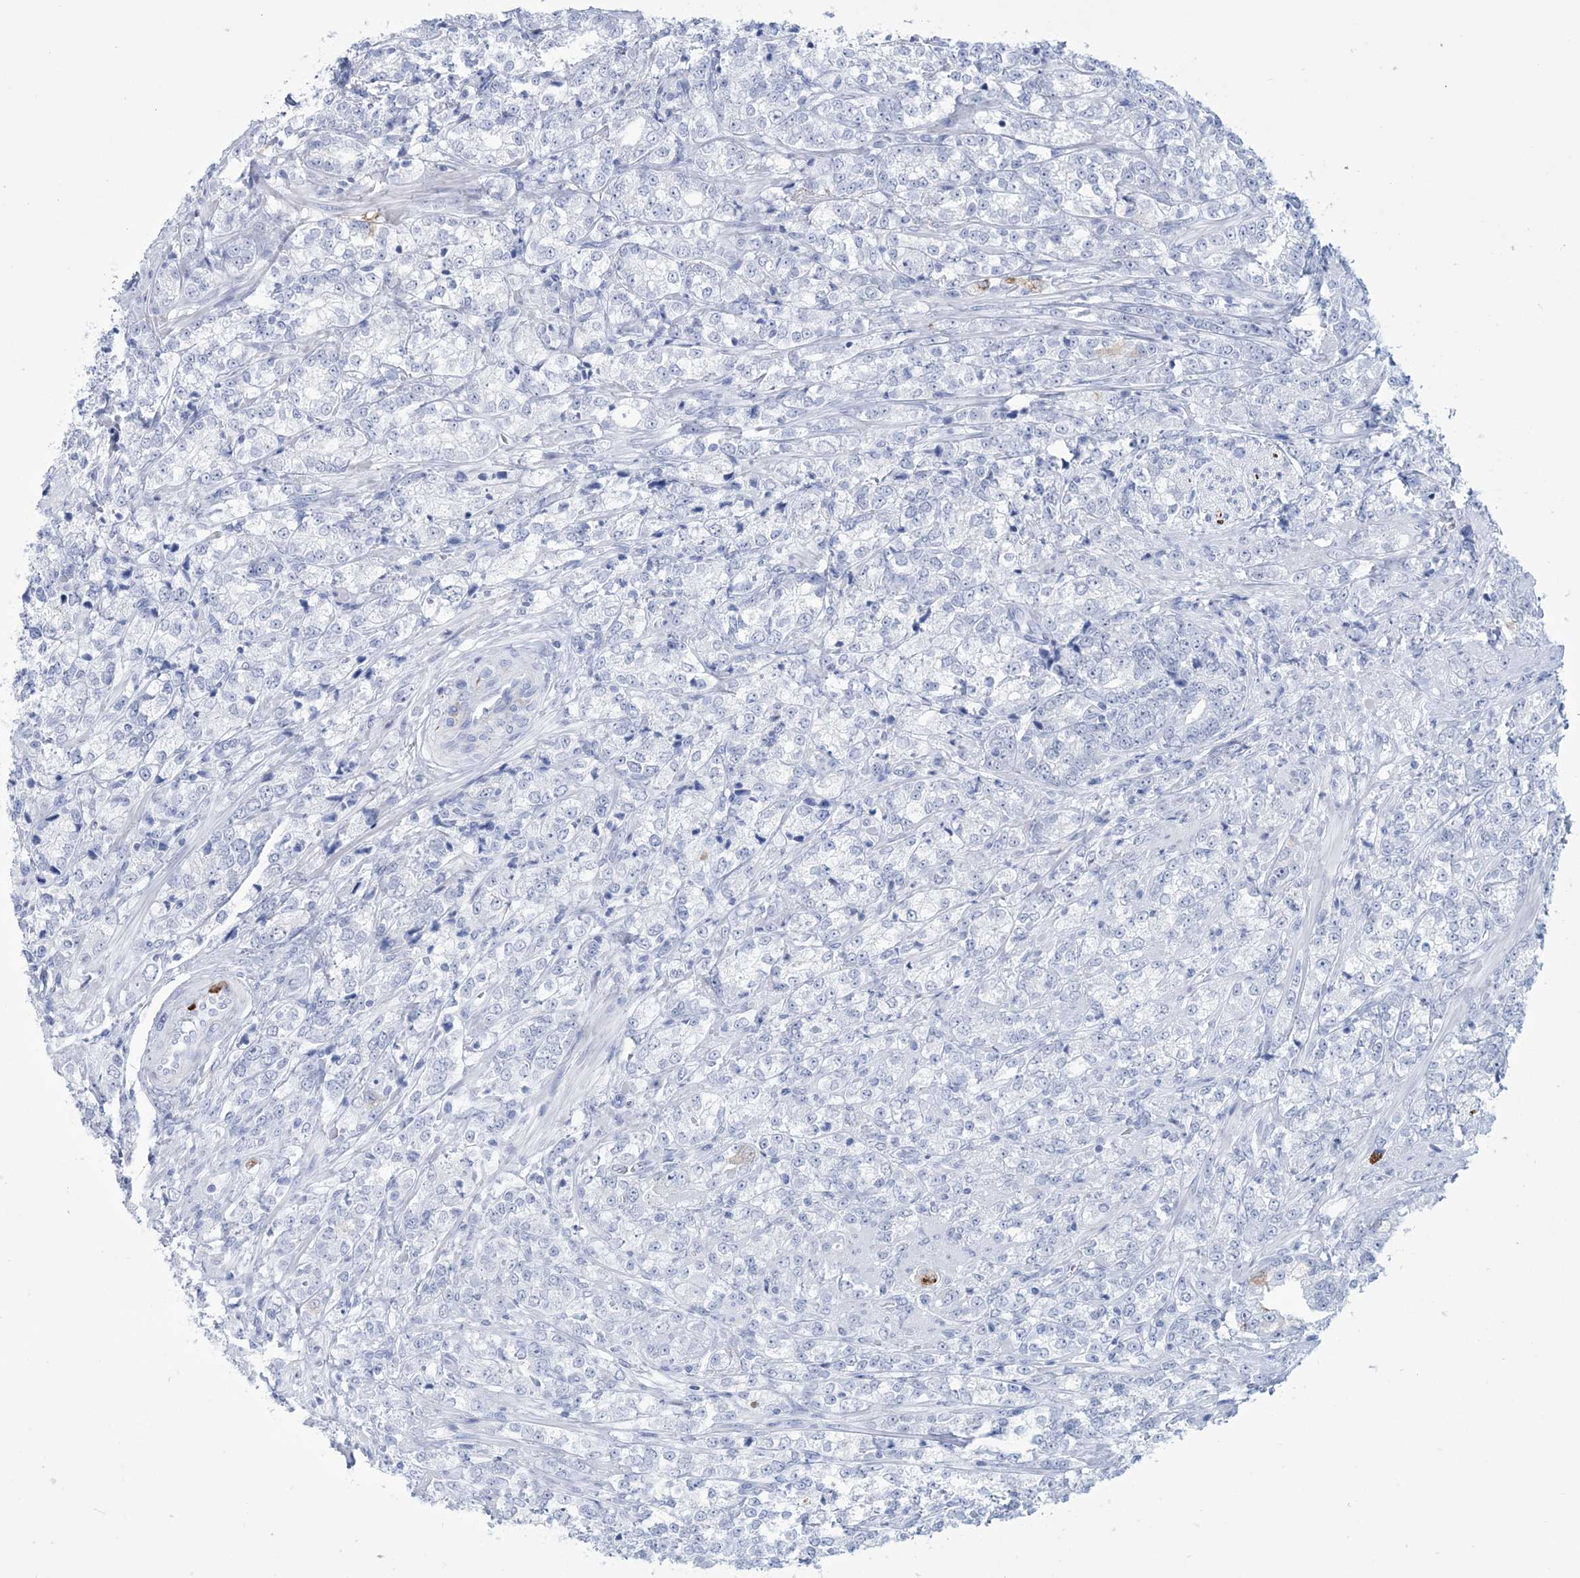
{"staining": {"intensity": "negative", "quantity": "none", "location": "none"}, "tissue": "prostate cancer", "cell_type": "Tumor cells", "image_type": "cancer", "snomed": [{"axis": "morphology", "description": "Adenocarcinoma, High grade"}, {"axis": "topography", "description": "Prostate"}], "caption": "IHC histopathology image of neoplastic tissue: human high-grade adenocarcinoma (prostate) stained with DAB shows no significant protein staining in tumor cells.", "gene": "DPCD", "patient": {"sex": "male", "age": 69}}